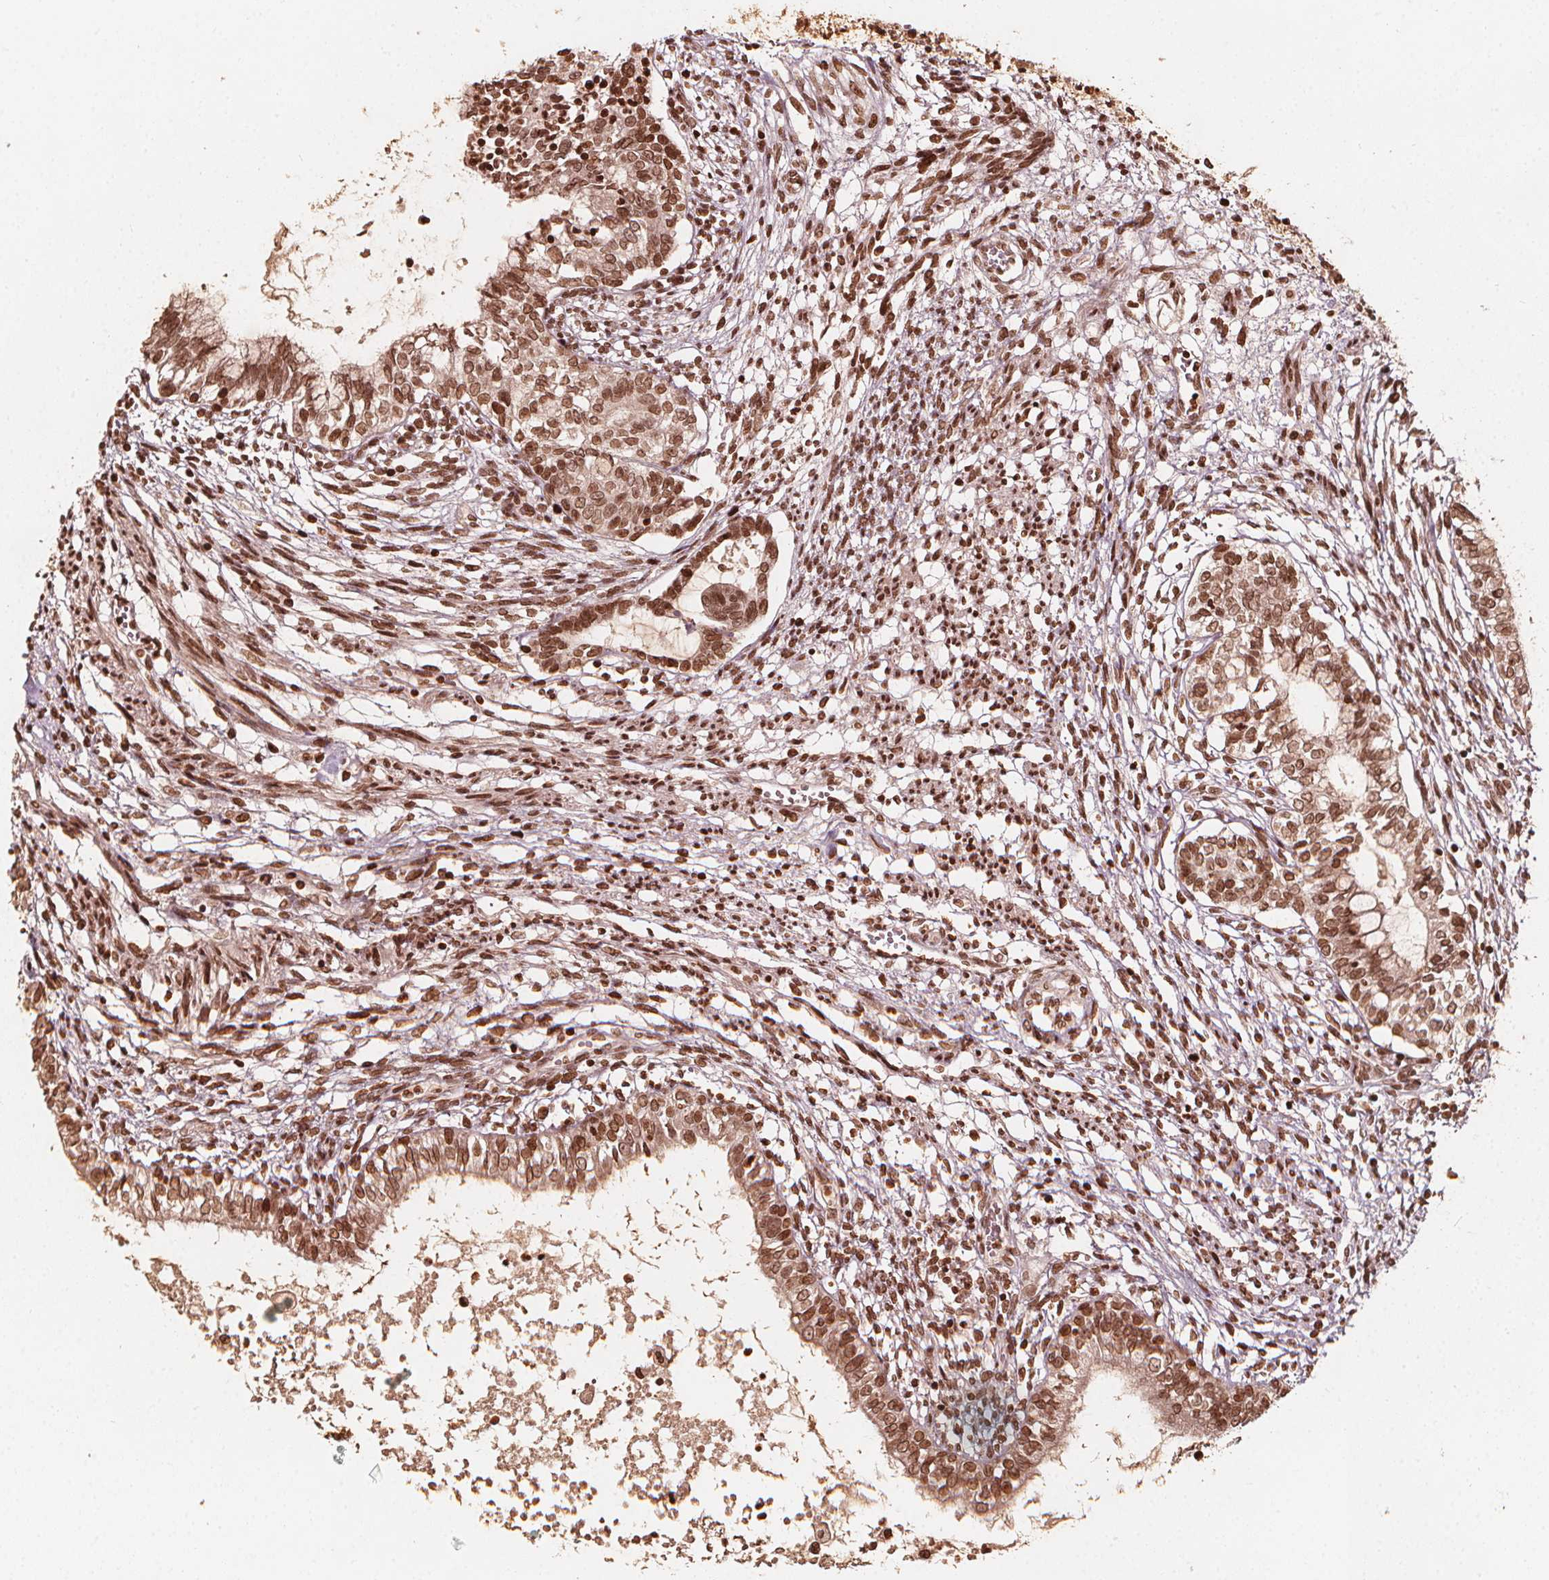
{"staining": {"intensity": "moderate", "quantity": ">75%", "location": "nuclear"}, "tissue": "testis cancer", "cell_type": "Tumor cells", "image_type": "cancer", "snomed": [{"axis": "morphology", "description": "Carcinoma, Embryonal, NOS"}, {"axis": "topography", "description": "Testis"}], "caption": "Protein staining of testis cancer (embryonal carcinoma) tissue exhibits moderate nuclear expression in approximately >75% of tumor cells.", "gene": "H3C14", "patient": {"sex": "male", "age": 37}}